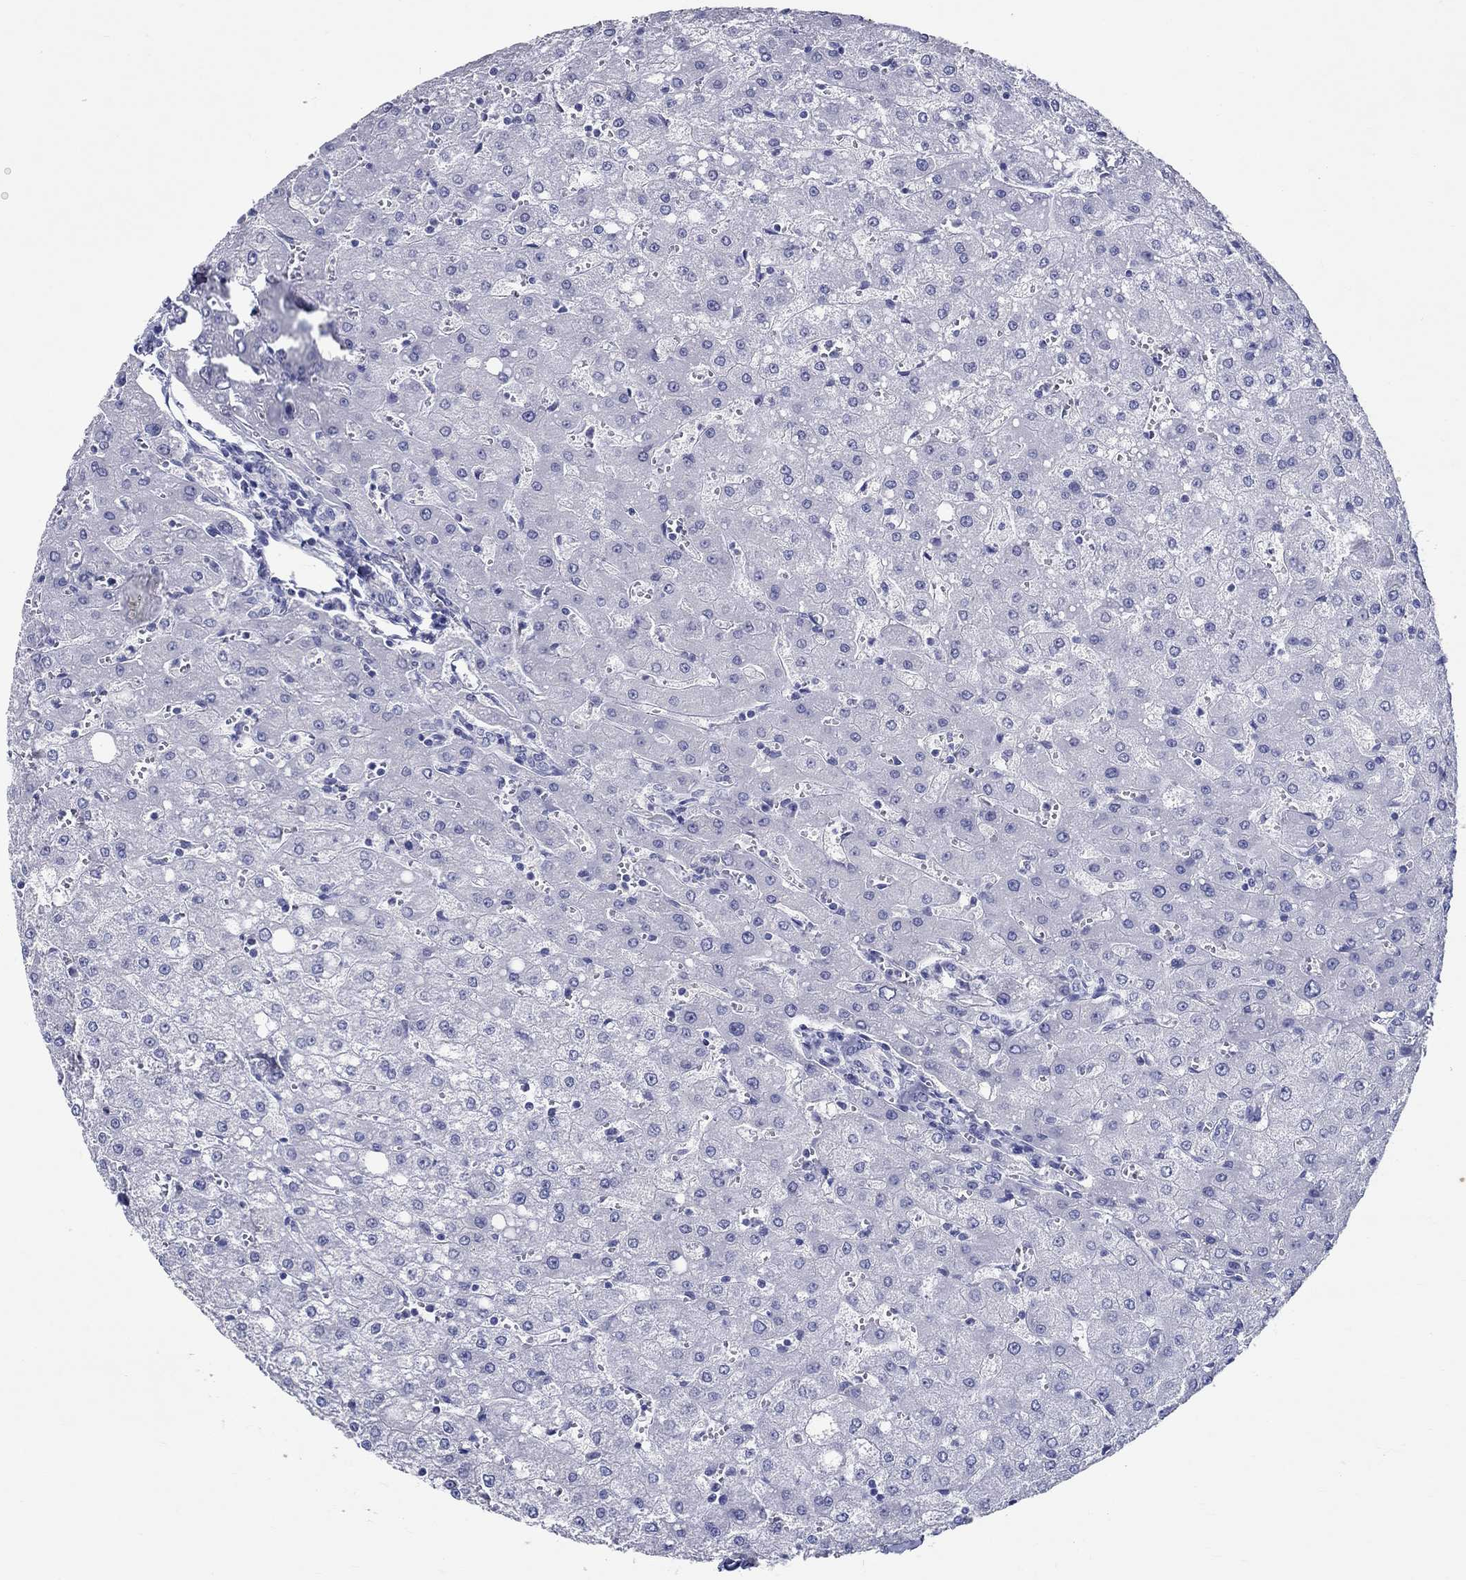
{"staining": {"intensity": "negative", "quantity": "none", "location": "none"}, "tissue": "liver", "cell_type": "Cholangiocytes", "image_type": "normal", "snomed": [{"axis": "morphology", "description": "Normal tissue, NOS"}, {"axis": "topography", "description": "Liver"}], "caption": "A high-resolution photomicrograph shows immunohistochemistry staining of normal liver, which demonstrates no significant expression in cholangiocytes. (DAB immunohistochemistry (IHC), high magnification).", "gene": "BSPRY", "patient": {"sex": "female", "age": 53}}